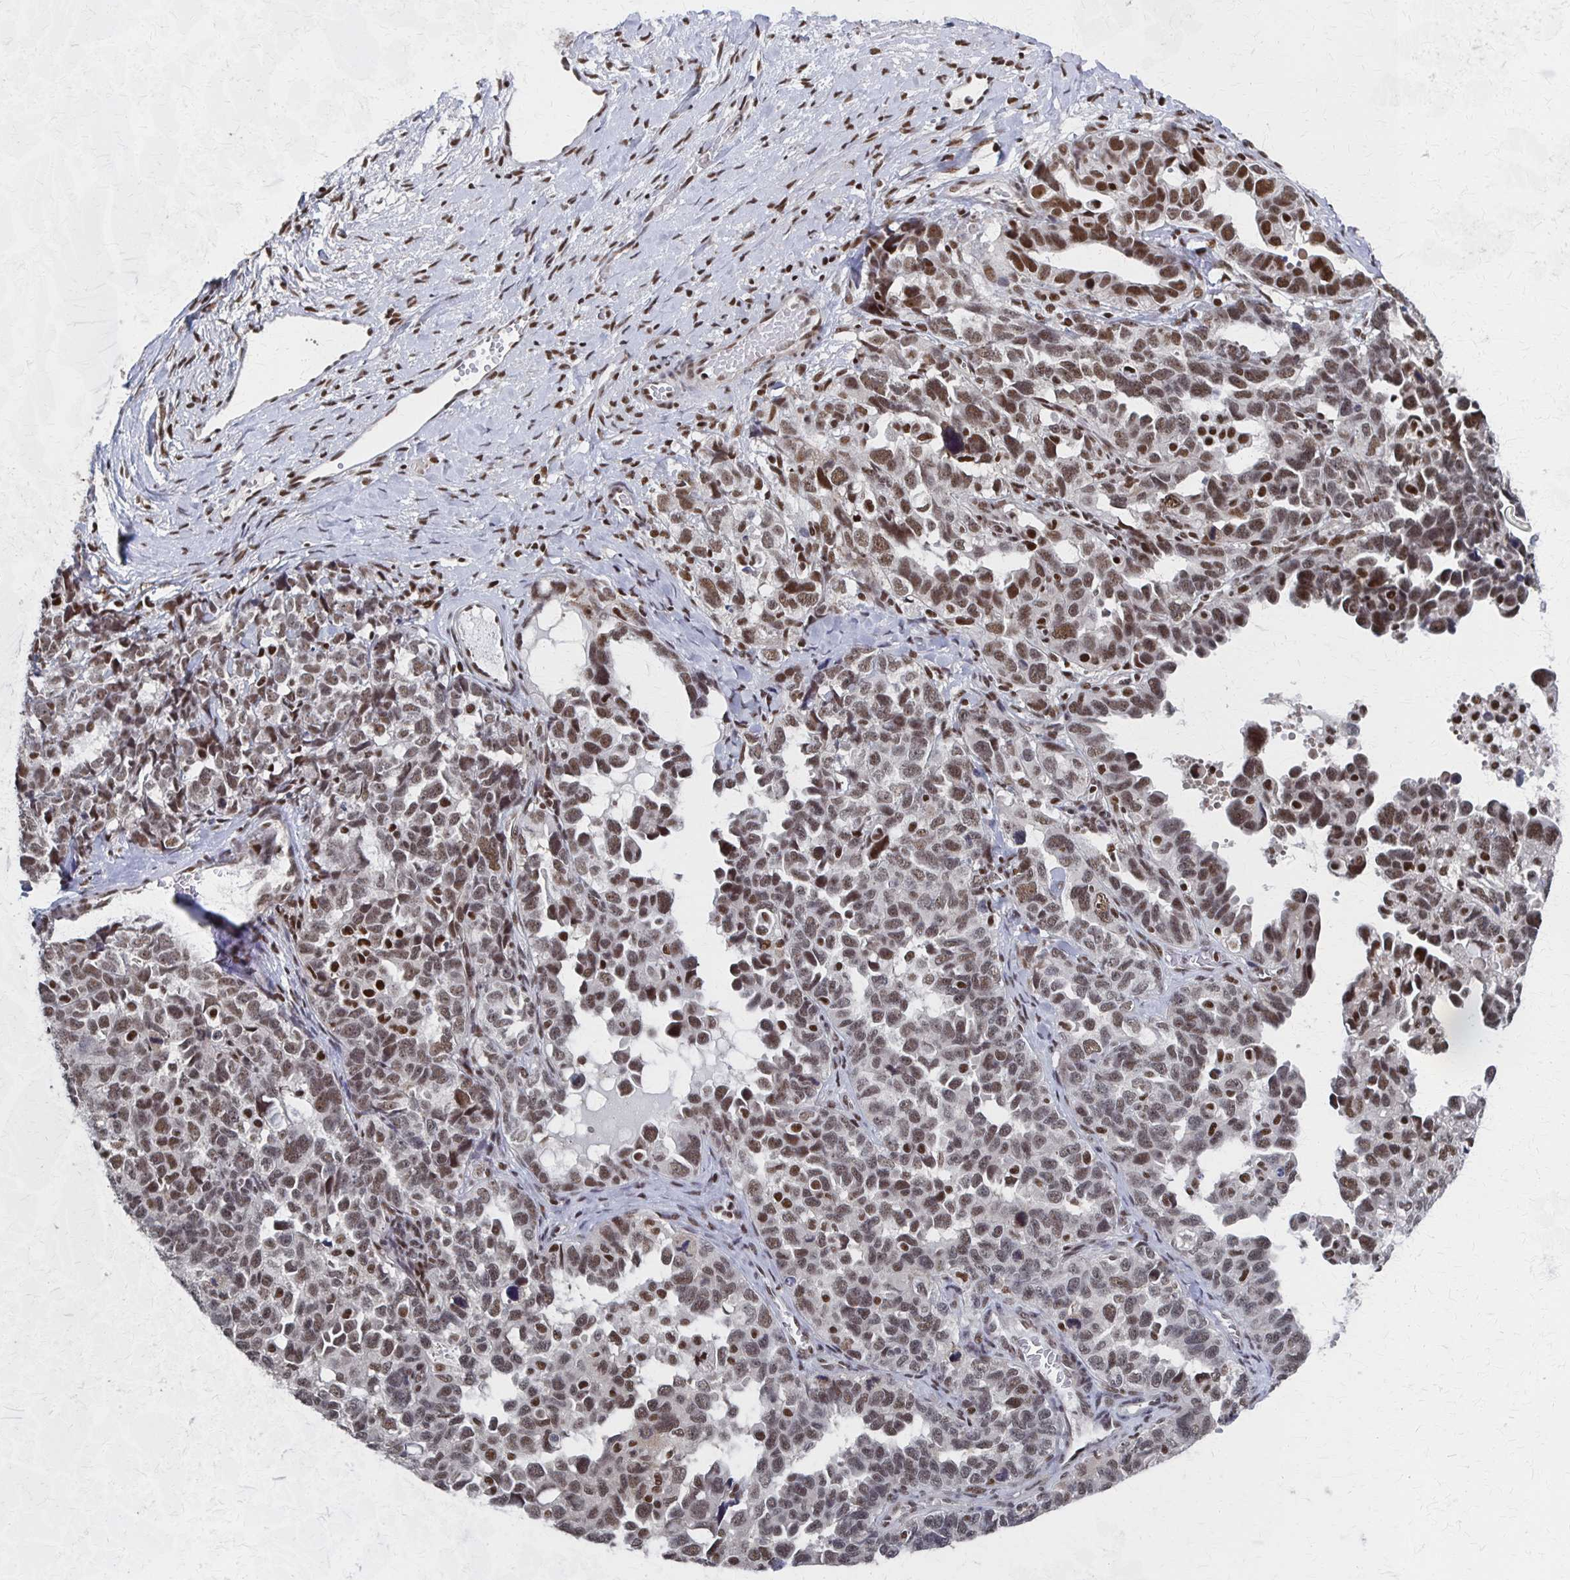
{"staining": {"intensity": "moderate", "quantity": ">75%", "location": "nuclear"}, "tissue": "ovarian cancer", "cell_type": "Tumor cells", "image_type": "cancer", "snomed": [{"axis": "morphology", "description": "Cystadenocarcinoma, serous, NOS"}, {"axis": "topography", "description": "Ovary"}], "caption": "Approximately >75% of tumor cells in ovarian serous cystadenocarcinoma reveal moderate nuclear protein positivity as visualized by brown immunohistochemical staining.", "gene": "GTF2B", "patient": {"sex": "female", "age": 69}}